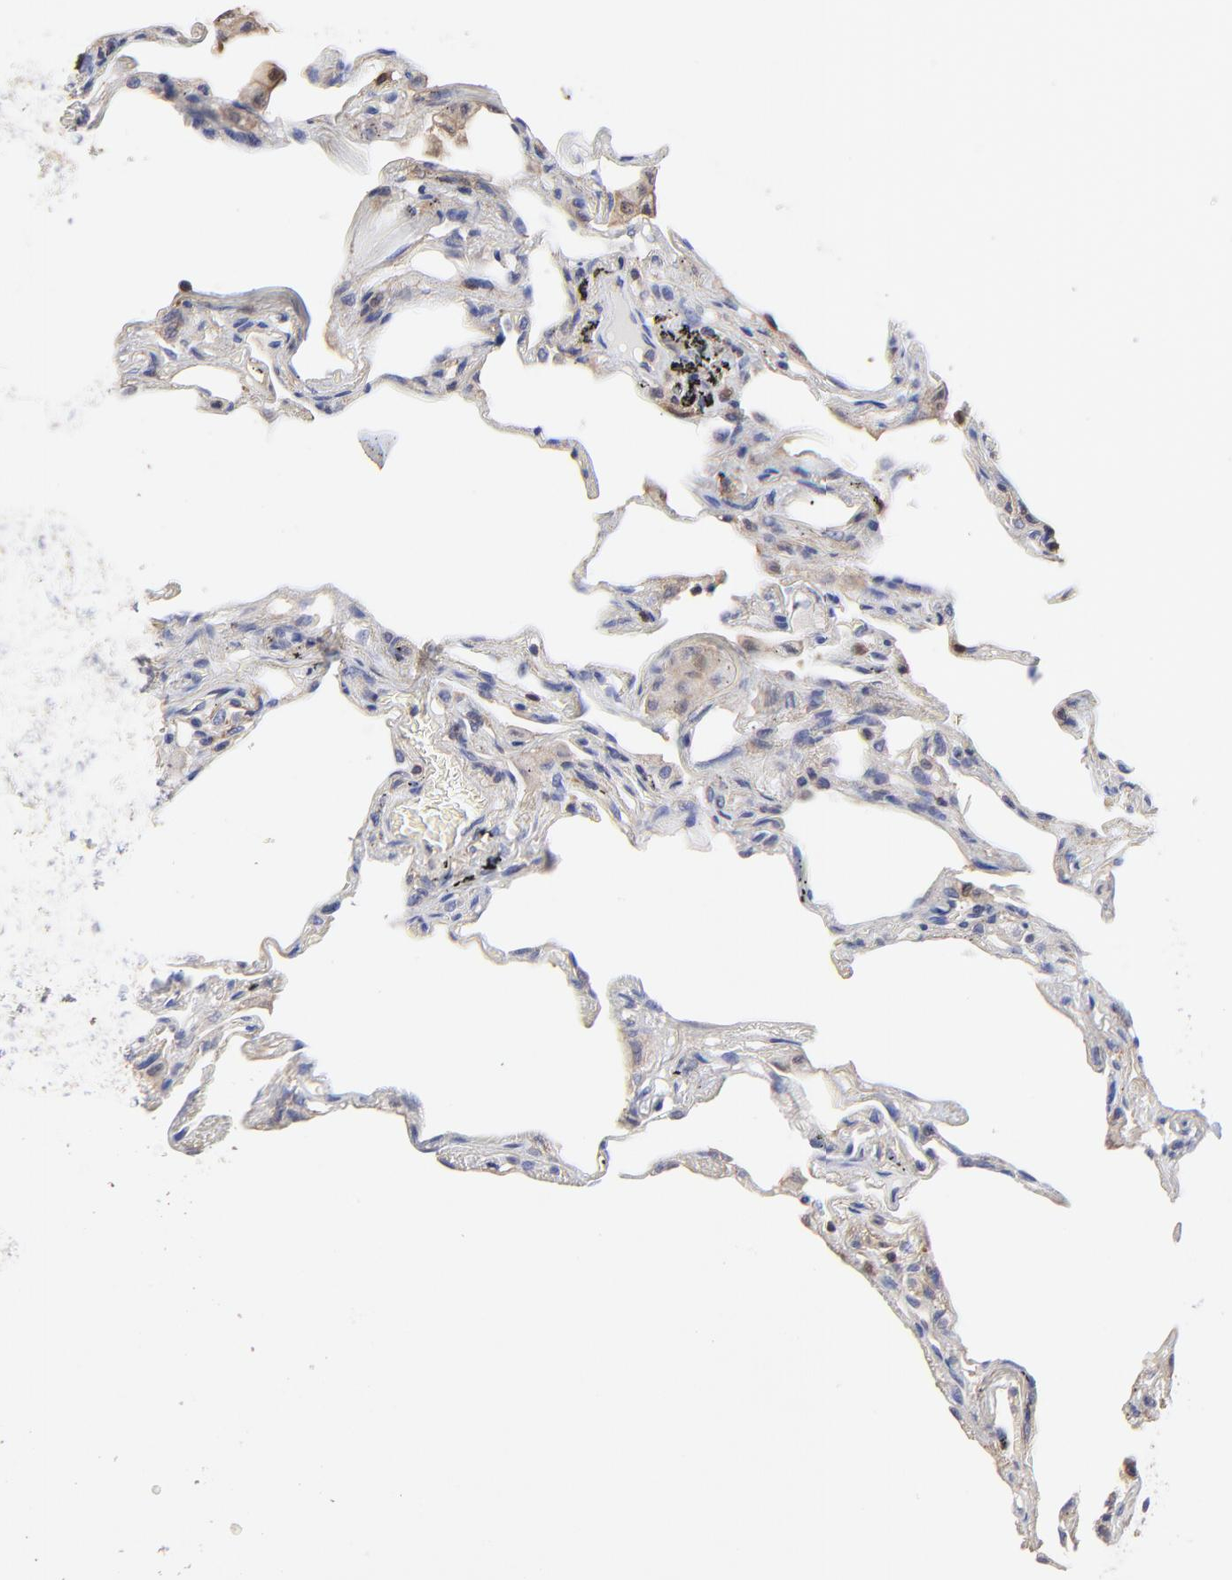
{"staining": {"intensity": "weak", "quantity": "<25%", "location": "cytoplasmic/membranous"}, "tissue": "lung", "cell_type": "Alveolar cells", "image_type": "normal", "snomed": [{"axis": "morphology", "description": "Normal tissue, NOS"}, {"axis": "morphology", "description": "Inflammation, NOS"}, {"axis": "topography", "description": "Lung"}], "caption": "High magnification brightfield microscopy of normal lung stained with DAB (brown) and counterstained with hematoxylin (blue): alveolar cells show no significant staining. Brightfield microscopy of IHC stained with DAB (3,3'-diaminobenzidine) (brown) and hematoxylin (blue), captured at high magnification.", "gene": "DCTPP1", "patient": {"sex": "male", "age": 69}}